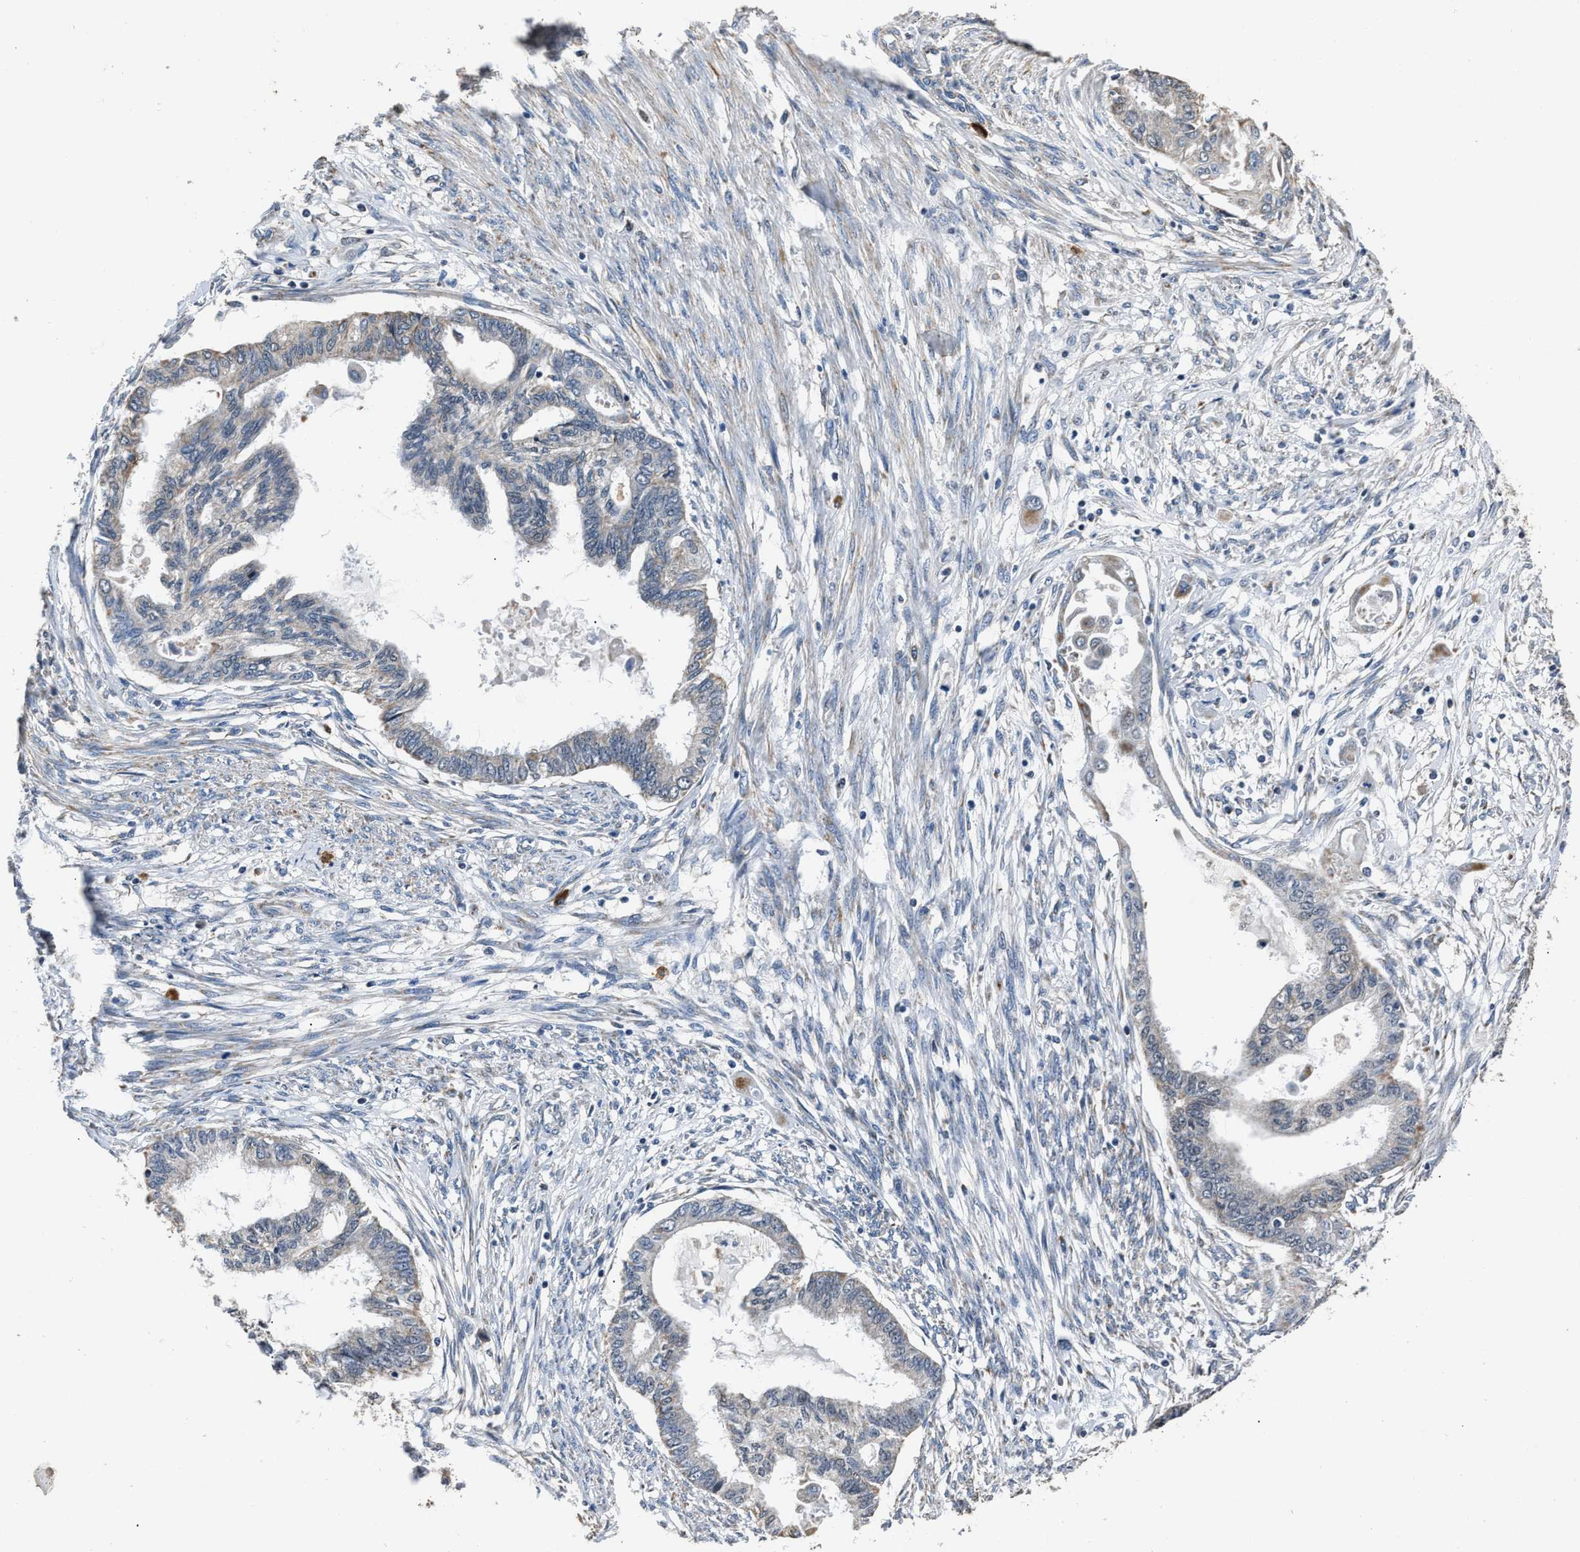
{"staining": {"intensity": "negative", "quantity": "none", "location": "none"}, "tissue": "cervical cancer", "cell_type": "Tumor cells", "image_type": "cancer", "snomed": [{"axis": "morphology", "description": "Normal tissue, NOS"}, {"axis": "morphology", "description": "Adenocarcinoma, NOS"}, {"axis": "topography", "description": "Cervix"}, {"axis": "topography", "description": "Endometrium"}], "caption": "Adenocarcinoma (cervical) was stained to show a protein in brown. There is no significant positivity in tumor cells.", "gene": "NSUN5", "patient": {"sex": "female", "age": 86}}